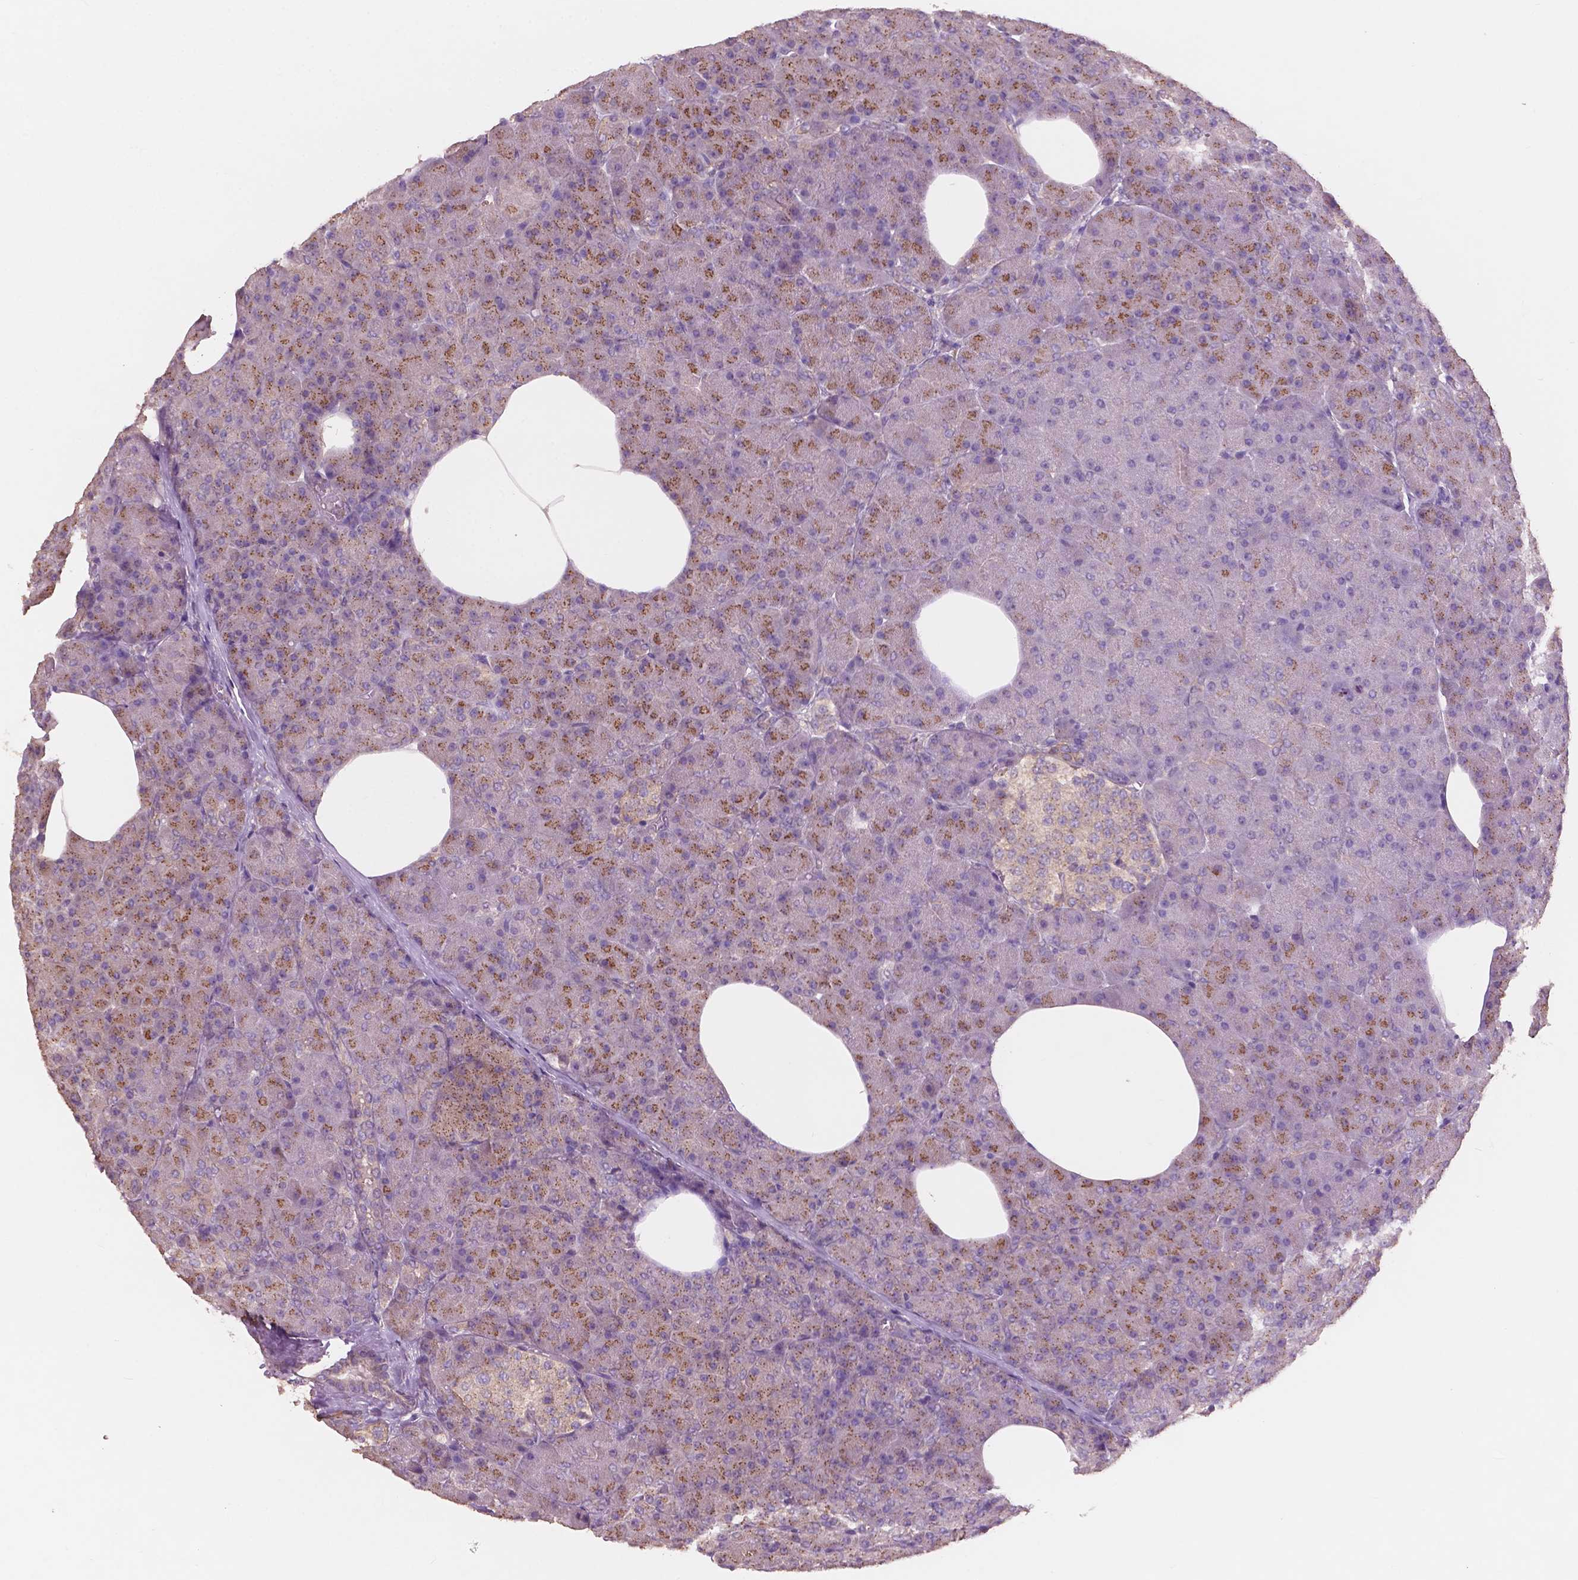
{"staining": {"intensity": "strong", "quantity": ">75%", "location": "cytoplasmic/membranous"}, "tissue": "pancreas", "cell_type": "Exocrine glandular cells", "image_type": "normal", "snomed": [{"axis": "morphology", "description": "Normal tissue, NOS"}, {"axis": "topography", "description": "Pancreas"}], "caption": "High-power microscopy captured an immunohistochemistry (IHC) image of benign pancreas, revealing strong cytoplasmic/membranous positivity in approximately >75% of exocrine glandular cells. The staining was performed using DAB, with brown indicating positive protein expression. Nuclei are stained blue with hematoxylin.", "gene": "CHPT1", "patient": {"sex": "female", "age": 45}}